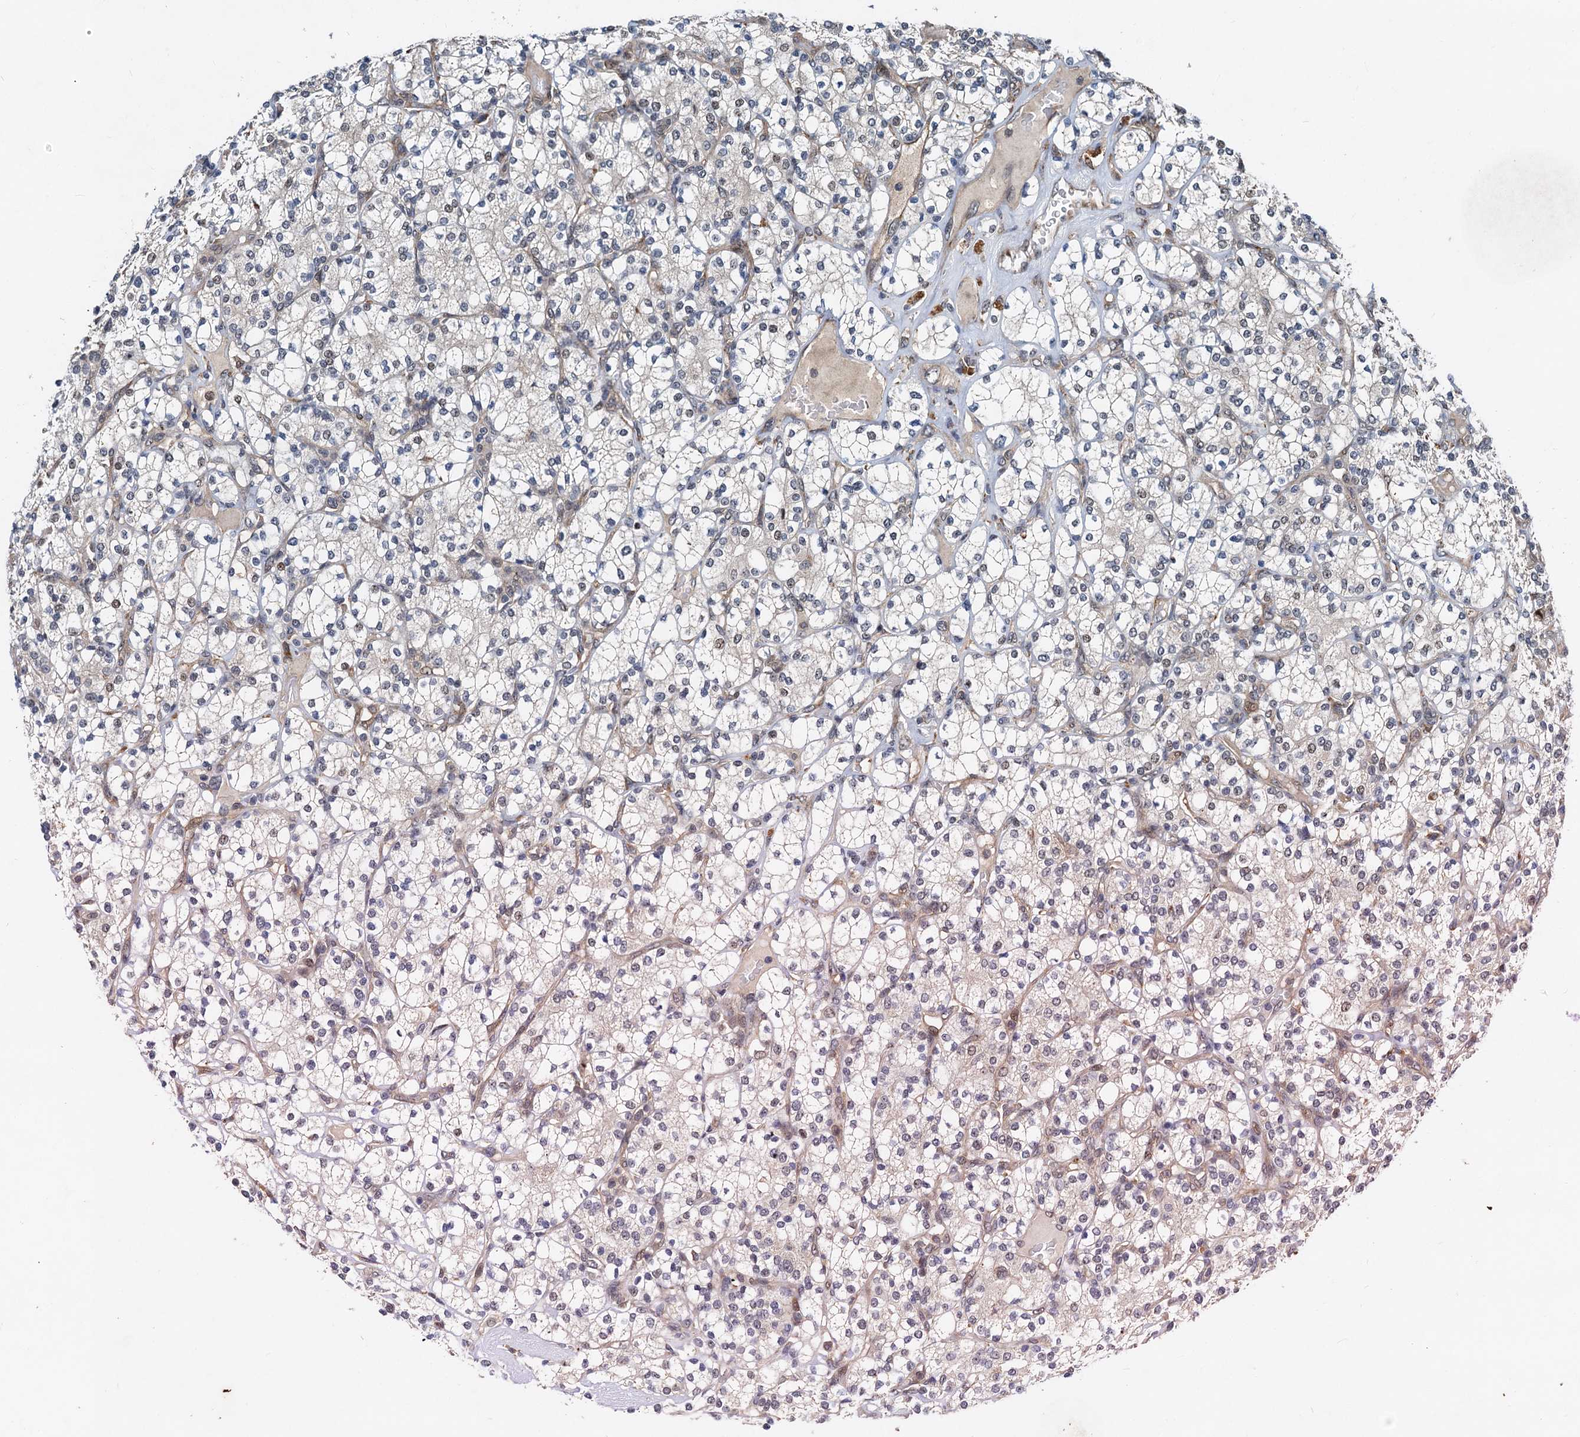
{"staining": {"intensity": "negative", "quantity": "none", "location": "none"}, "tissue": "renal cancer", "cell_type": "Tumor cells", "image_type": "cancer", "snomed": [{"axis": "morphology", "description": "Adenocarcinoma, NOS"}, {"axis": "topography", "description": "Kidney"}], "caption": "The image exhibits no staining of tumor cells in renal cancer (adenocarcinoma). Brightfield microscopy of IHC stained with DAB (brown) and hematoxylin (blue), captured at high magnification.", "gene": "DNAJC21", "patient": {"sex": "male", "age": 77}}